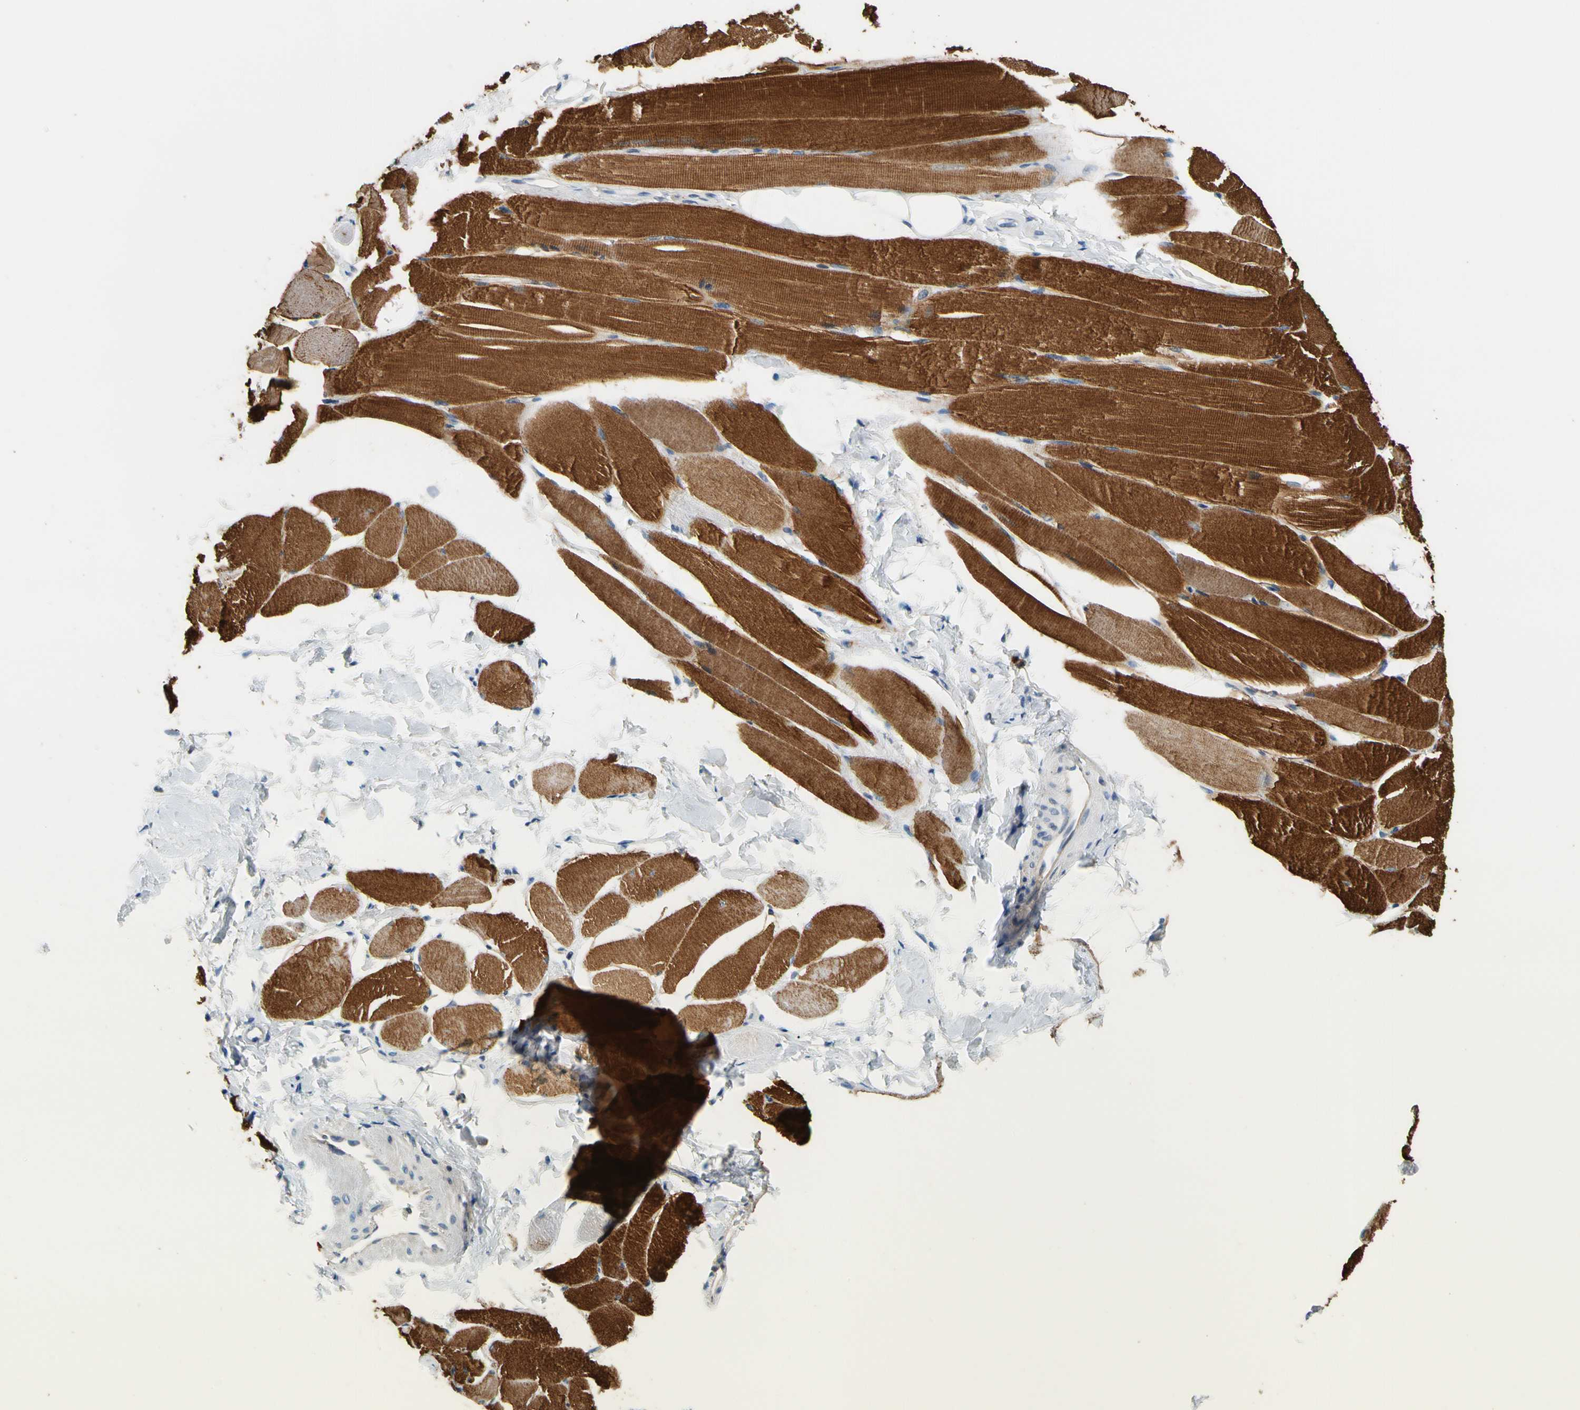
{"staining": {"intensity": "strong", "quantity": ">75%", "location": "cytoplasmic/membranous"}, "tissue": "skeletal muscle", "cell_type": "Myocytes", "image_type": "normal", "snomed": [{"axis": "morphology", "description": "Normal tissue, NOS"}, {"axis": "topography", "description": "Skeletal muscle"}, {"axis": "topography", "description": "Peripheral nerve tissue"}], "caption": "High-magnification brightfield microscopy of unremarkable skeletal muscle stained with DAB (brown) and counterstained with hematoxylin (blue). myocytes exhibit strong cytoplasmic/membranous expression is appreciated in about>75% of cells.", "gene": "SP140", "patient": {"sex": "female", "age": 84}}